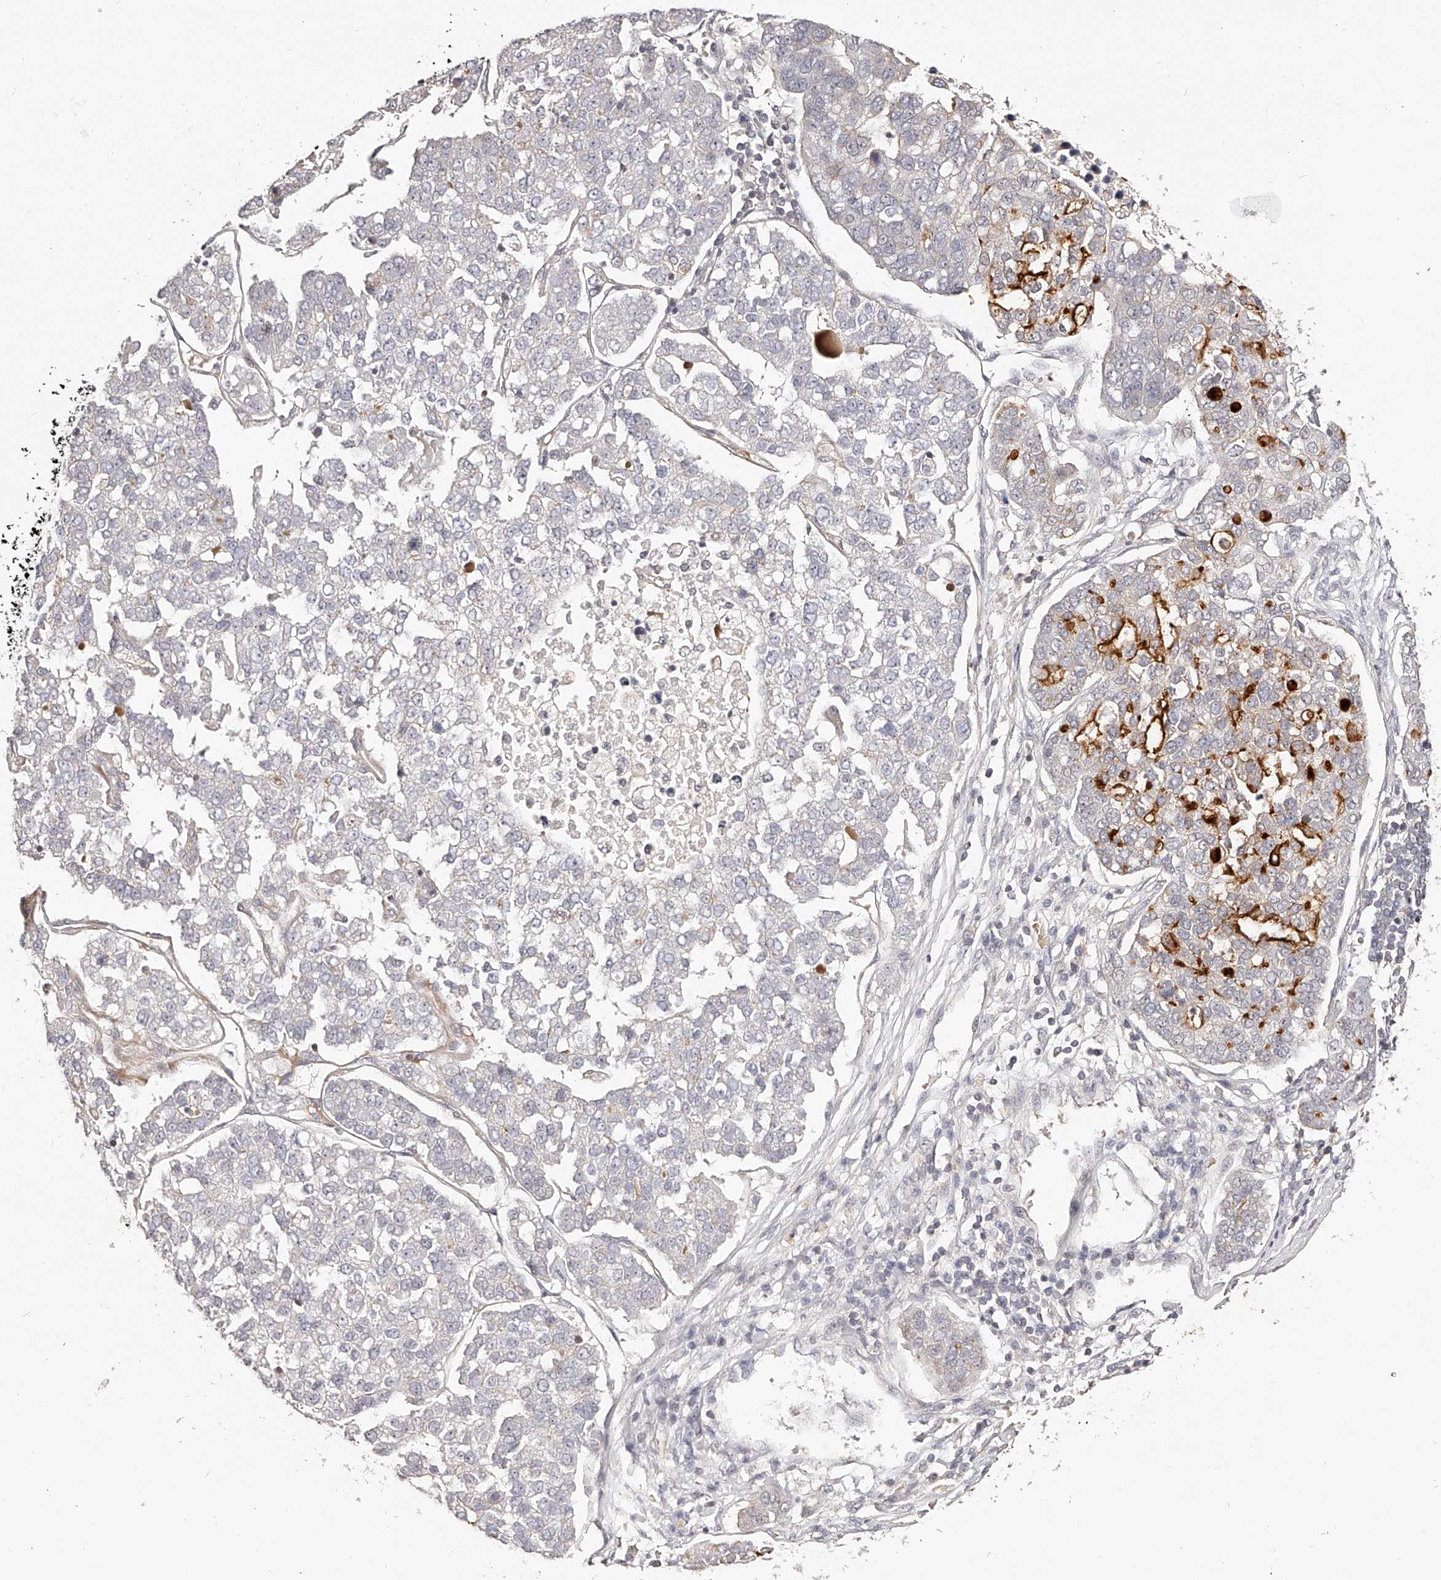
{"staining": {"intensity": "strong", "quantity": "<25%", "location": "cytoplasmic/membranous"}, "tissue": "pancreatic cancer", "cell_type": "Tumor cells", "image_type": "cancer", "snomed": [{"axis": "morphology", "description": "Adenocarcinoma, NOS"}, {"axis": "topography", "description": "Pancreas"}], "caption": "Brown immunohistochemical staining in pancreatic cancer exhibits strong cytoplasmic/membranous expression in approximately <25% of tumor cells.", "gene": "ZNF789", "patient": {"sex": "female", "age": 61}}